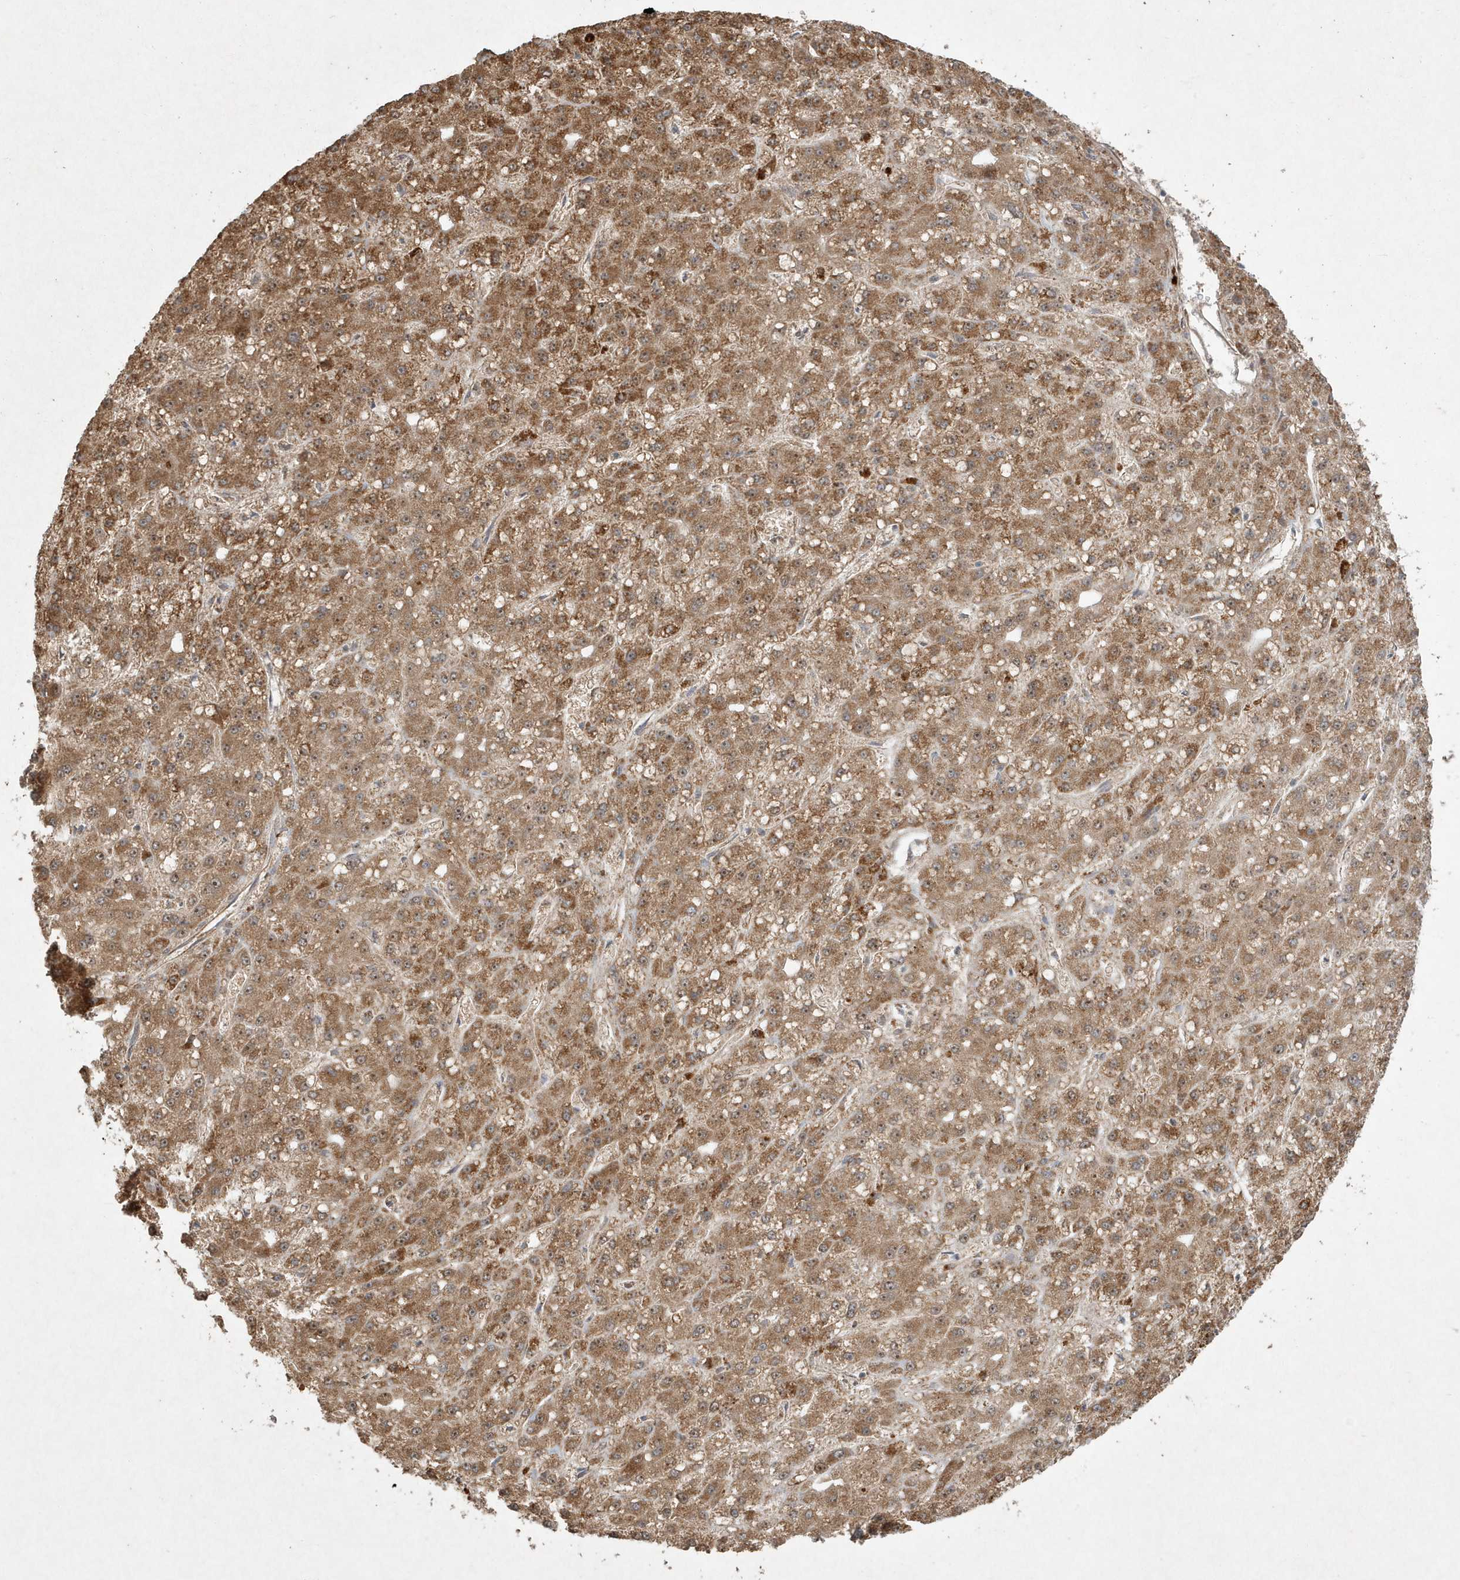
{"staining": {"intensity": "strong", "quantity": ">75%", "location": "cytoplasmic/membranous"}, "tissue": "liver cancer", "cell_type": "Tumor cells", "image_type": "cancer", "snomed": [{"axis": "morphology", "description": "Carcinoma, Hepatocellular, NOS"}, {"axis": "topography", "description": "Liver"}], "caption": "Liver hepatocellular carcinoma tissue shows strong cytoplasmic/membranous positivity in about >75% of tumor cells", "gene": "ABCB9", "patient": {"sex": "male", "age": 67}}